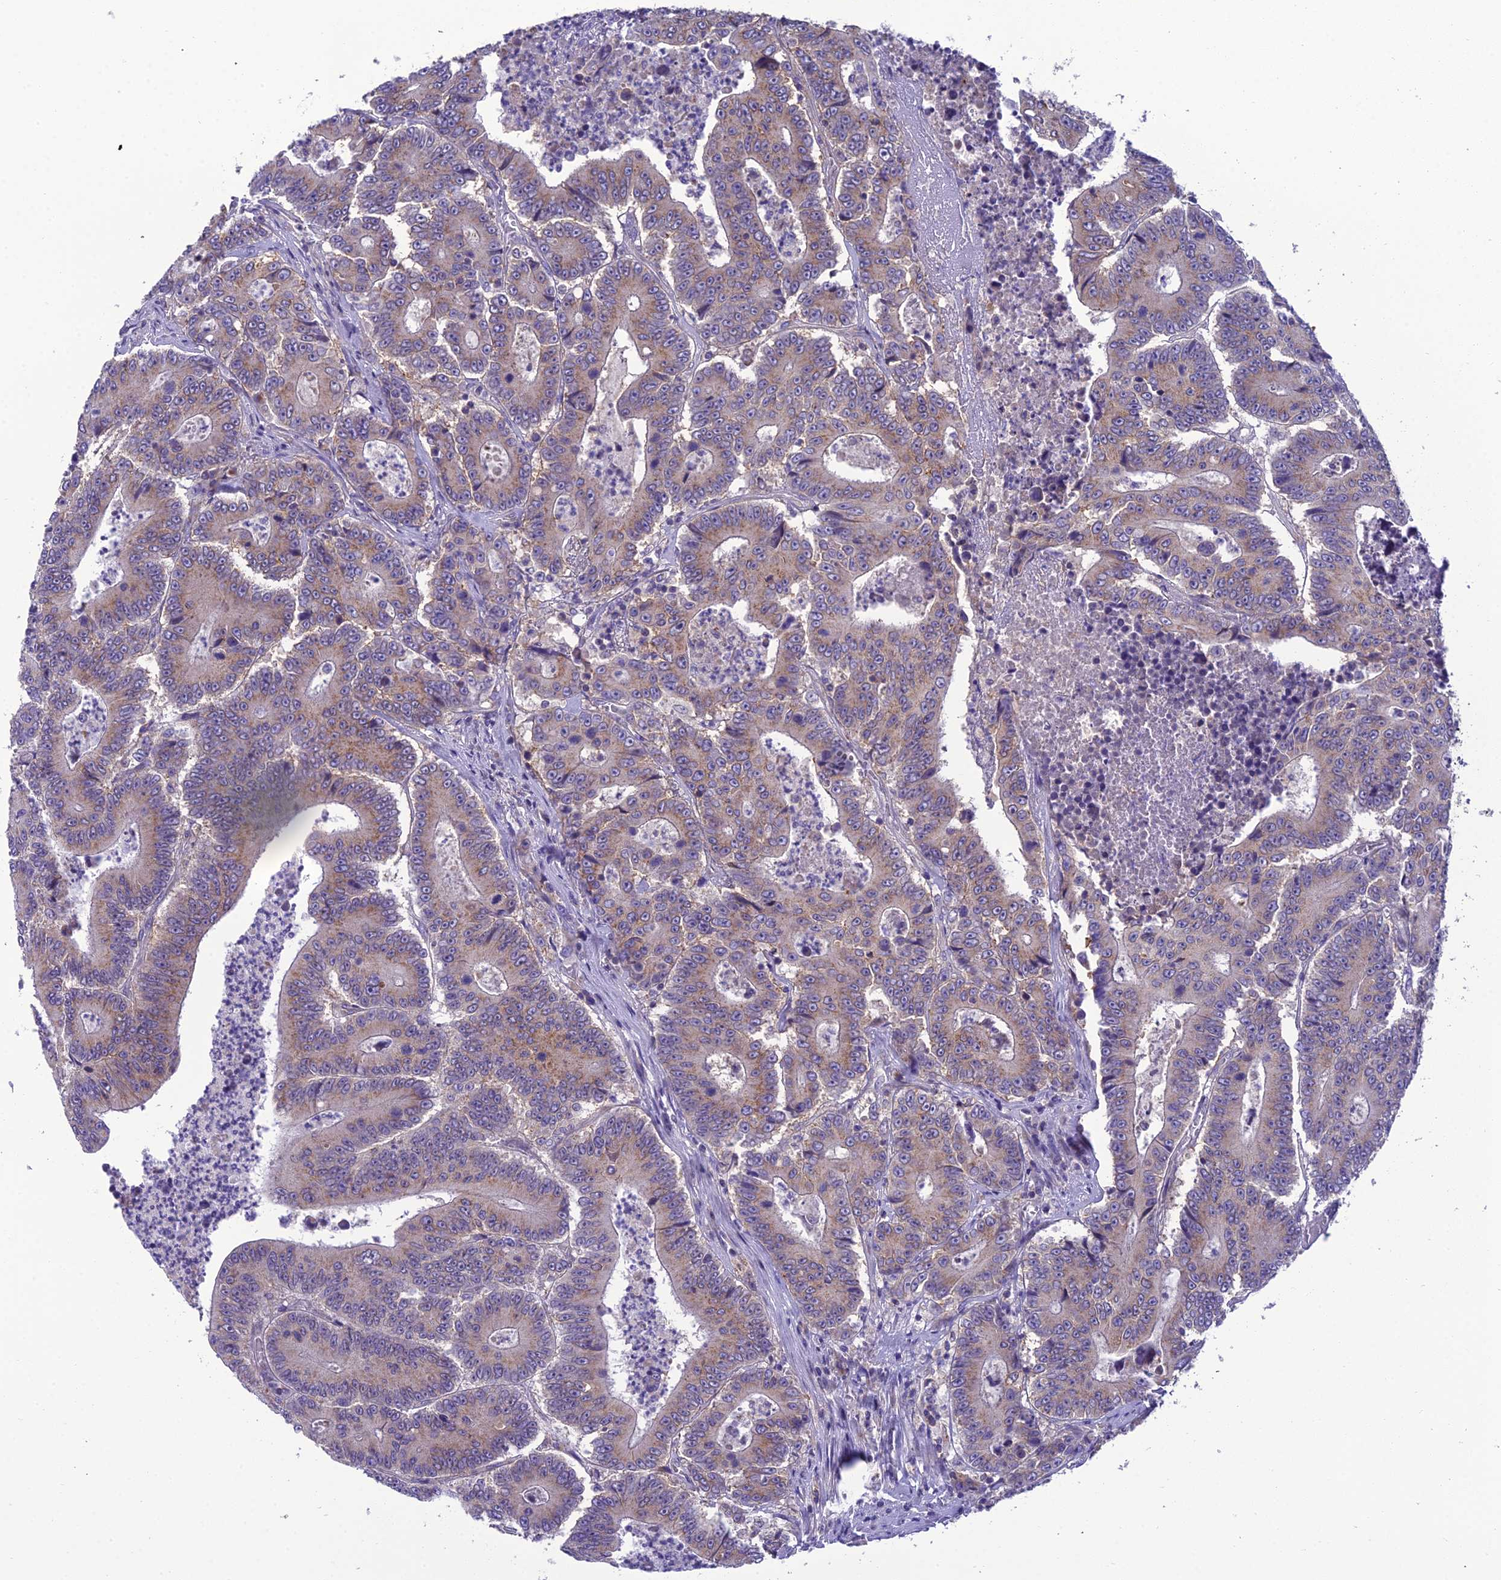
{"staining": {"intensity": "weak", "quantity": "25%-75%", "location": "cytoplasmic/membranous"}, "tissue": "colorectal cancer", "cell_type": "Tumor cells", "image_type": "cancer", "snomed": [{"axis": "morphology", "description": "Adenocarcinoma, NOS"}, {"axis": "topography", "description": "Colon"}], "caption": "The photomicrograph shows immunohistochemical staining of colorectal cancer (adenocarcinoma). There is weak cytoplasmic/membranous staining is identified in about 25%-75% of tumor cells. (DAB (3,3'-diaminobenzidine) IHC, brown staining for protein, blue staining for nuclei).", "gene": "GOLPH3", "patient": {"sex": "male", "age": 83}}